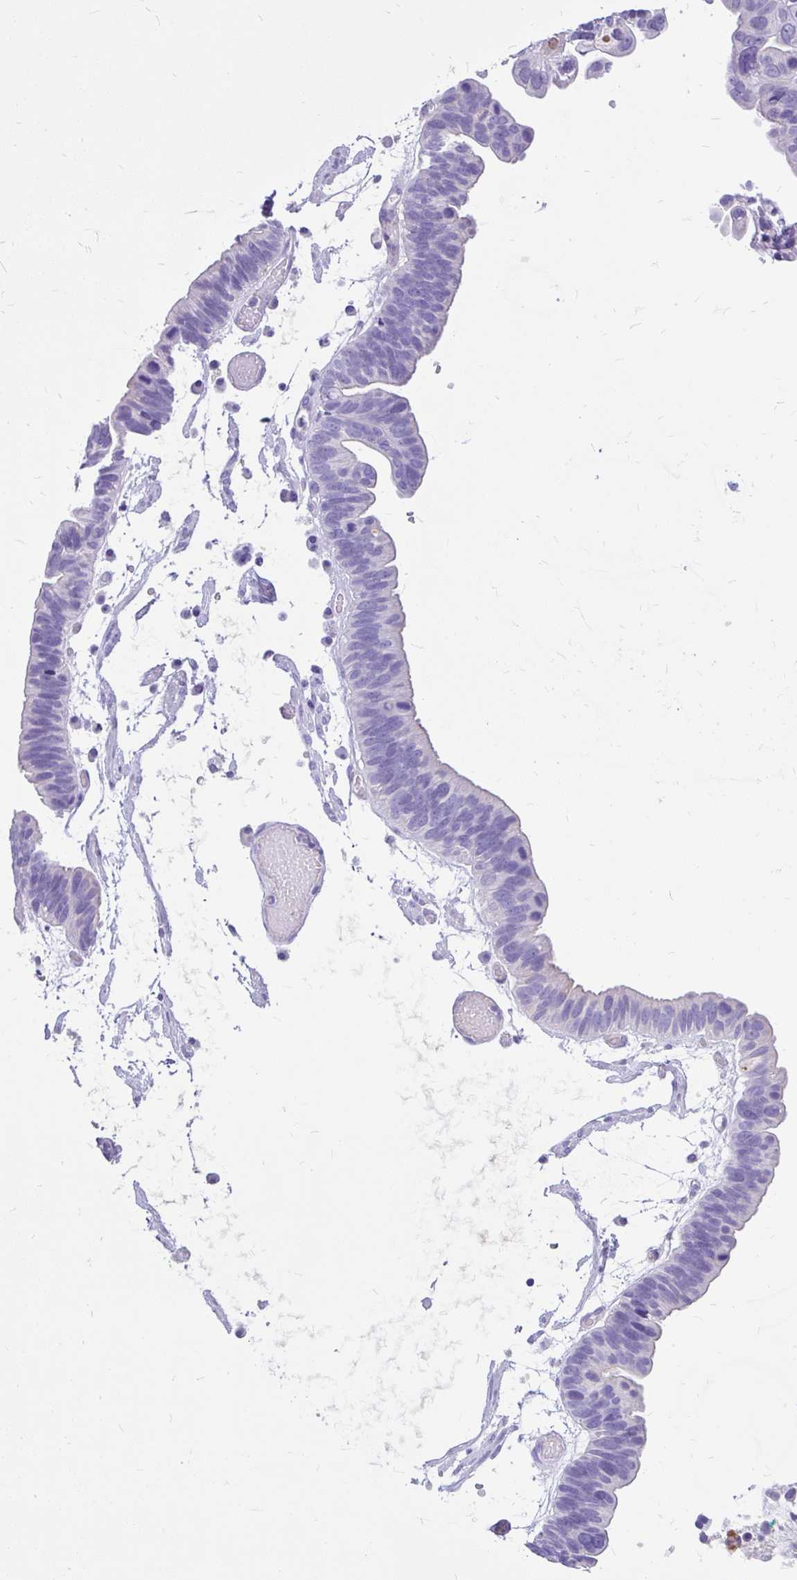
{"staining": {"intensity": "negative", "quantity": "none", "location": "none"}, "tissue": "ovarian cancer", "cell_type": "Tumor cells", "image_type": "cancer", "snomed": [{"axis": "morphology", "description": "Cystadenocarcinoma, serous, NOS"}, {"axis": "topography", "description": "Ovary"}], "caption": "The immunohistochemistry (IHC) histopathology image has no significant staining in tumor cells of ovarian cancer (serous cystadenocarcinoma) tissue.", "gene": "MAP1LC3A", "patient": {"sex": "female", "age": 56}}